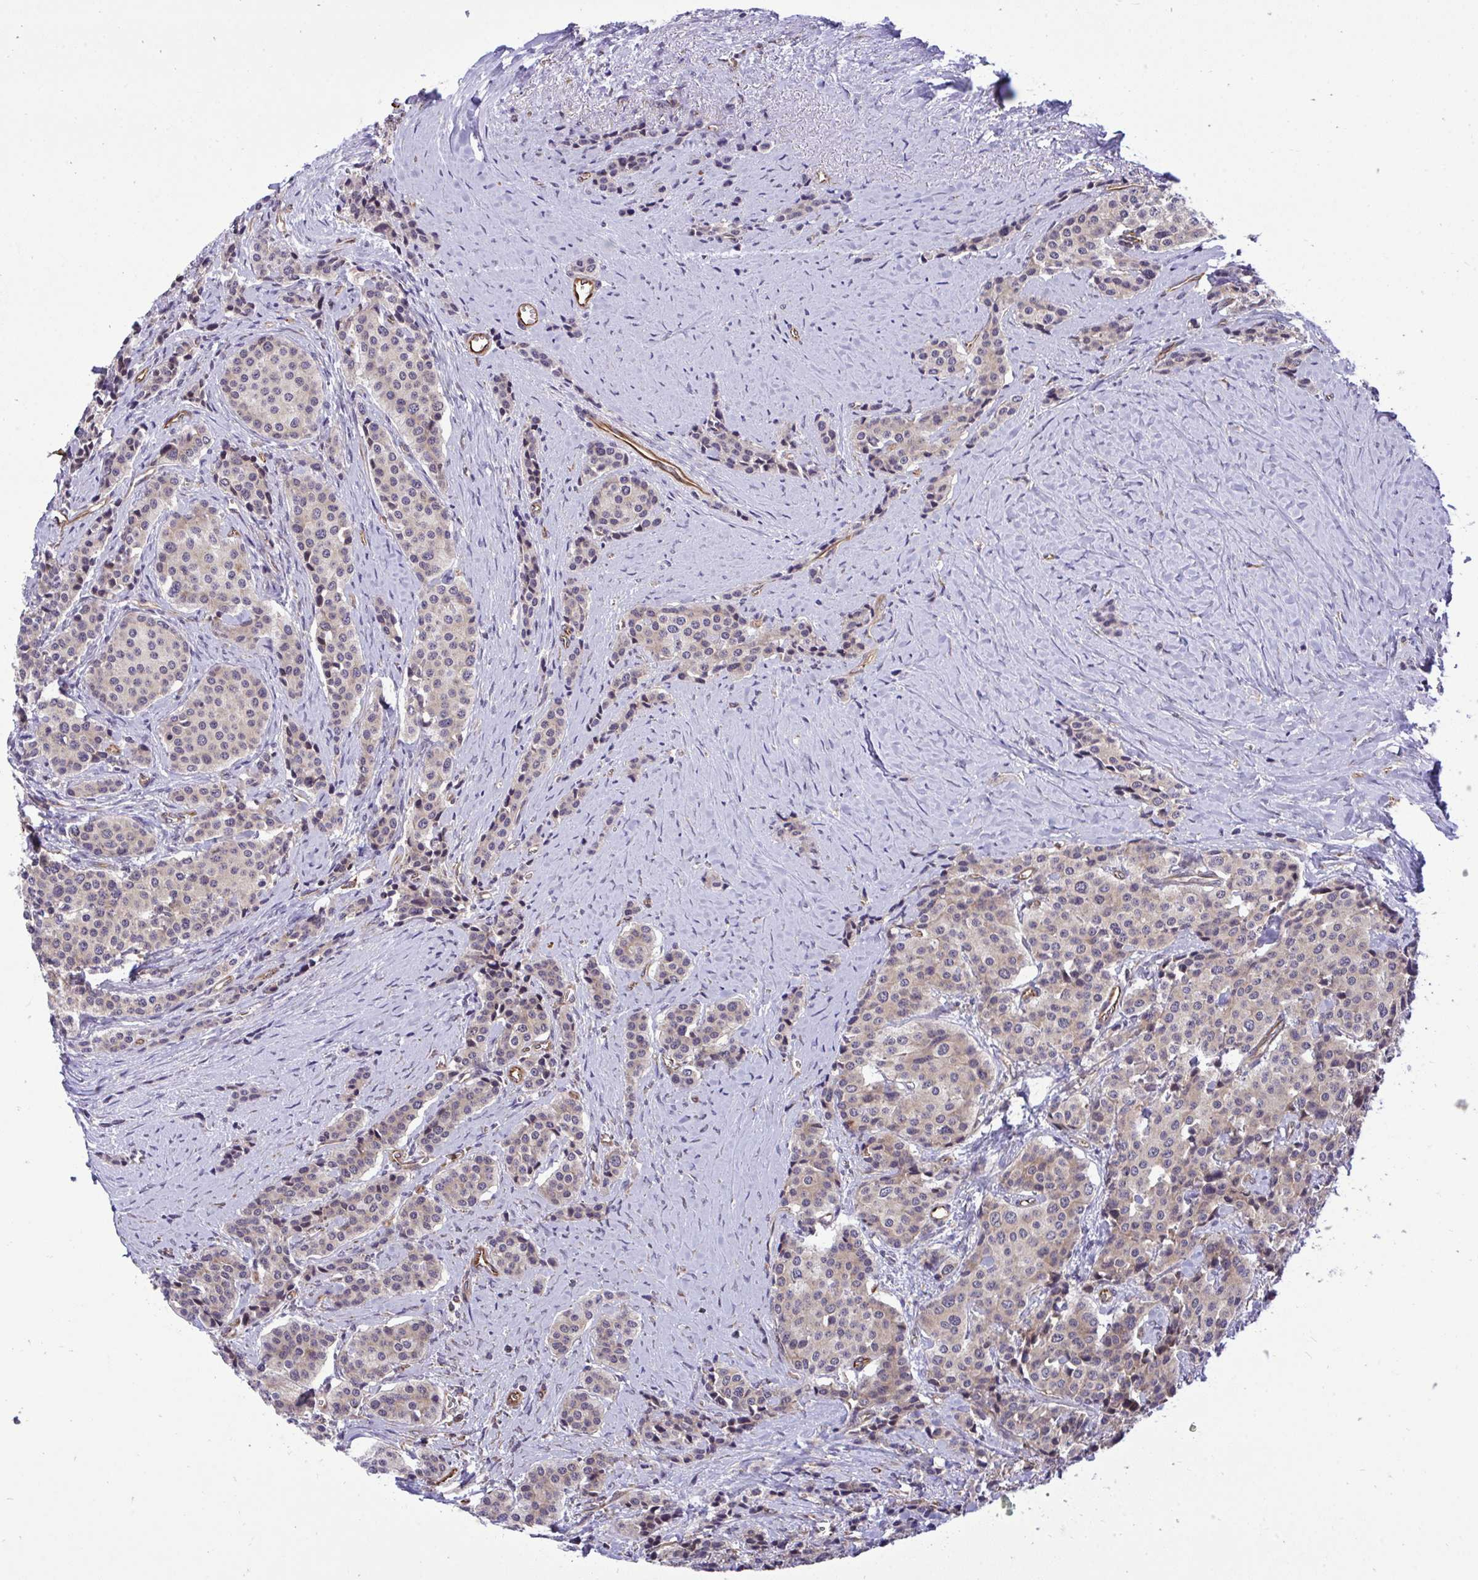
{"staining": {"intensity": "negative", "quantity": "none", "location": "none"}, "tissue": "carcinoid", "cell_type": "Tumor cells", "image_type": "cancer", "snomed": [{"axis": "morphology", "description": "Carcinoid, malignant, NOS"}, {"axis": "topography", "description": "Small intestine"}], "caption": "Tumor cells show no significant staining in malignant carcinoid. (IHC, brightfield microscopy, high magnification).", "gene": "RPS15", "patient": {"sex": "male", "age": 73}}